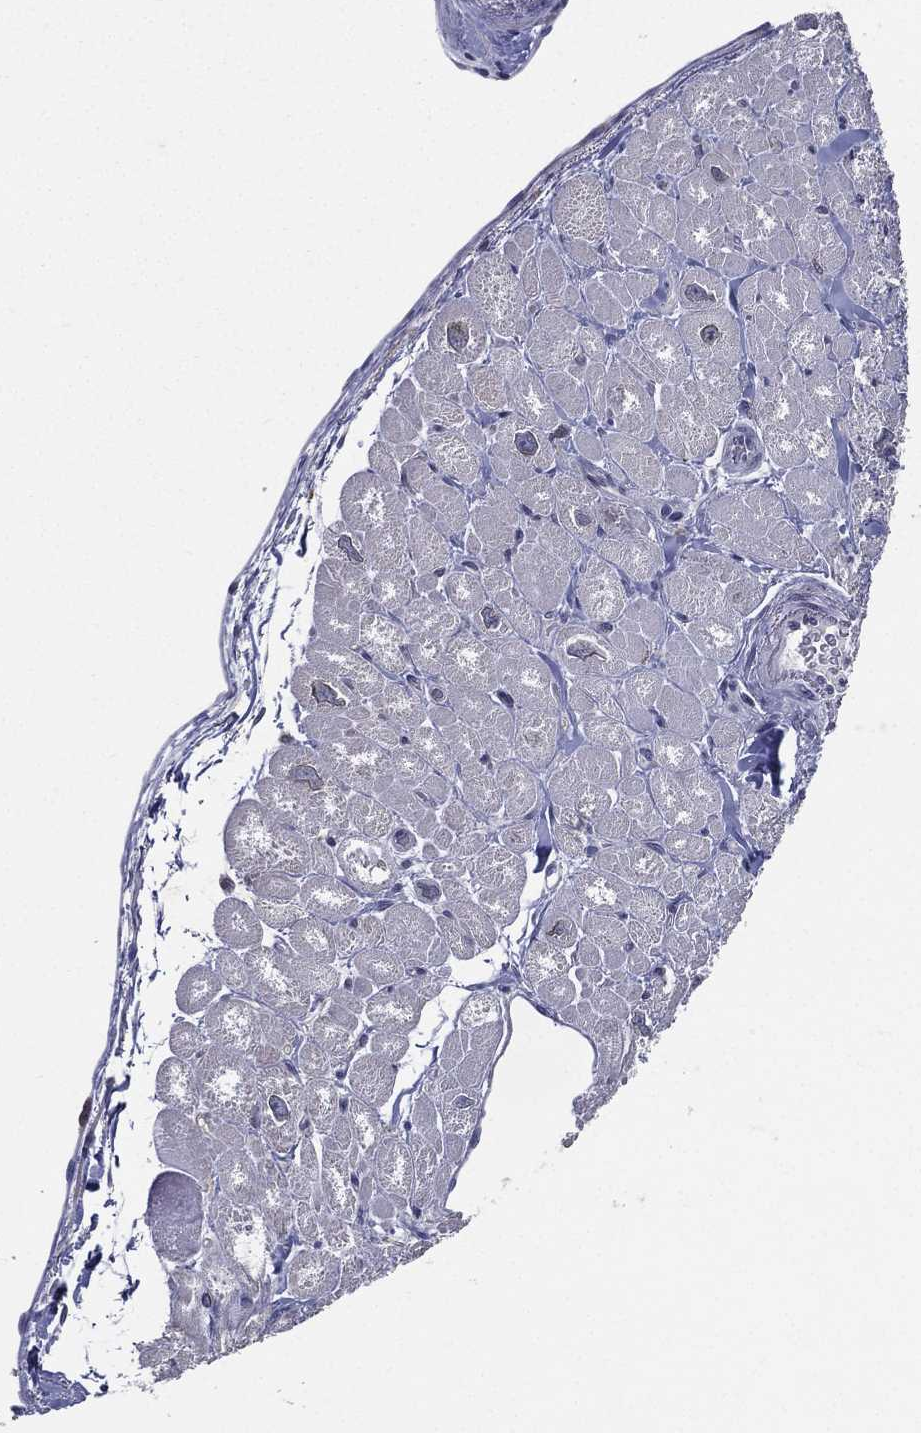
{"staining": {"intensity": "negative", "quantity": "none", "location": "none"}, "tissue": "heart muscle", "cell_type": "Cardiomyocytes", "image_type": "normal", "snomed": [{"axis": "morphology", "description": "Normal tissue, NOS"}, {"axis": "topography", "description": "Heart"}], "caption": "This is an immunohistochemistry histopathology image of normal human heart muscle. There is no expression in cardiomyocytes.", "gene": "EVI2B", "patient": {"sex": "male", "age": 55}}